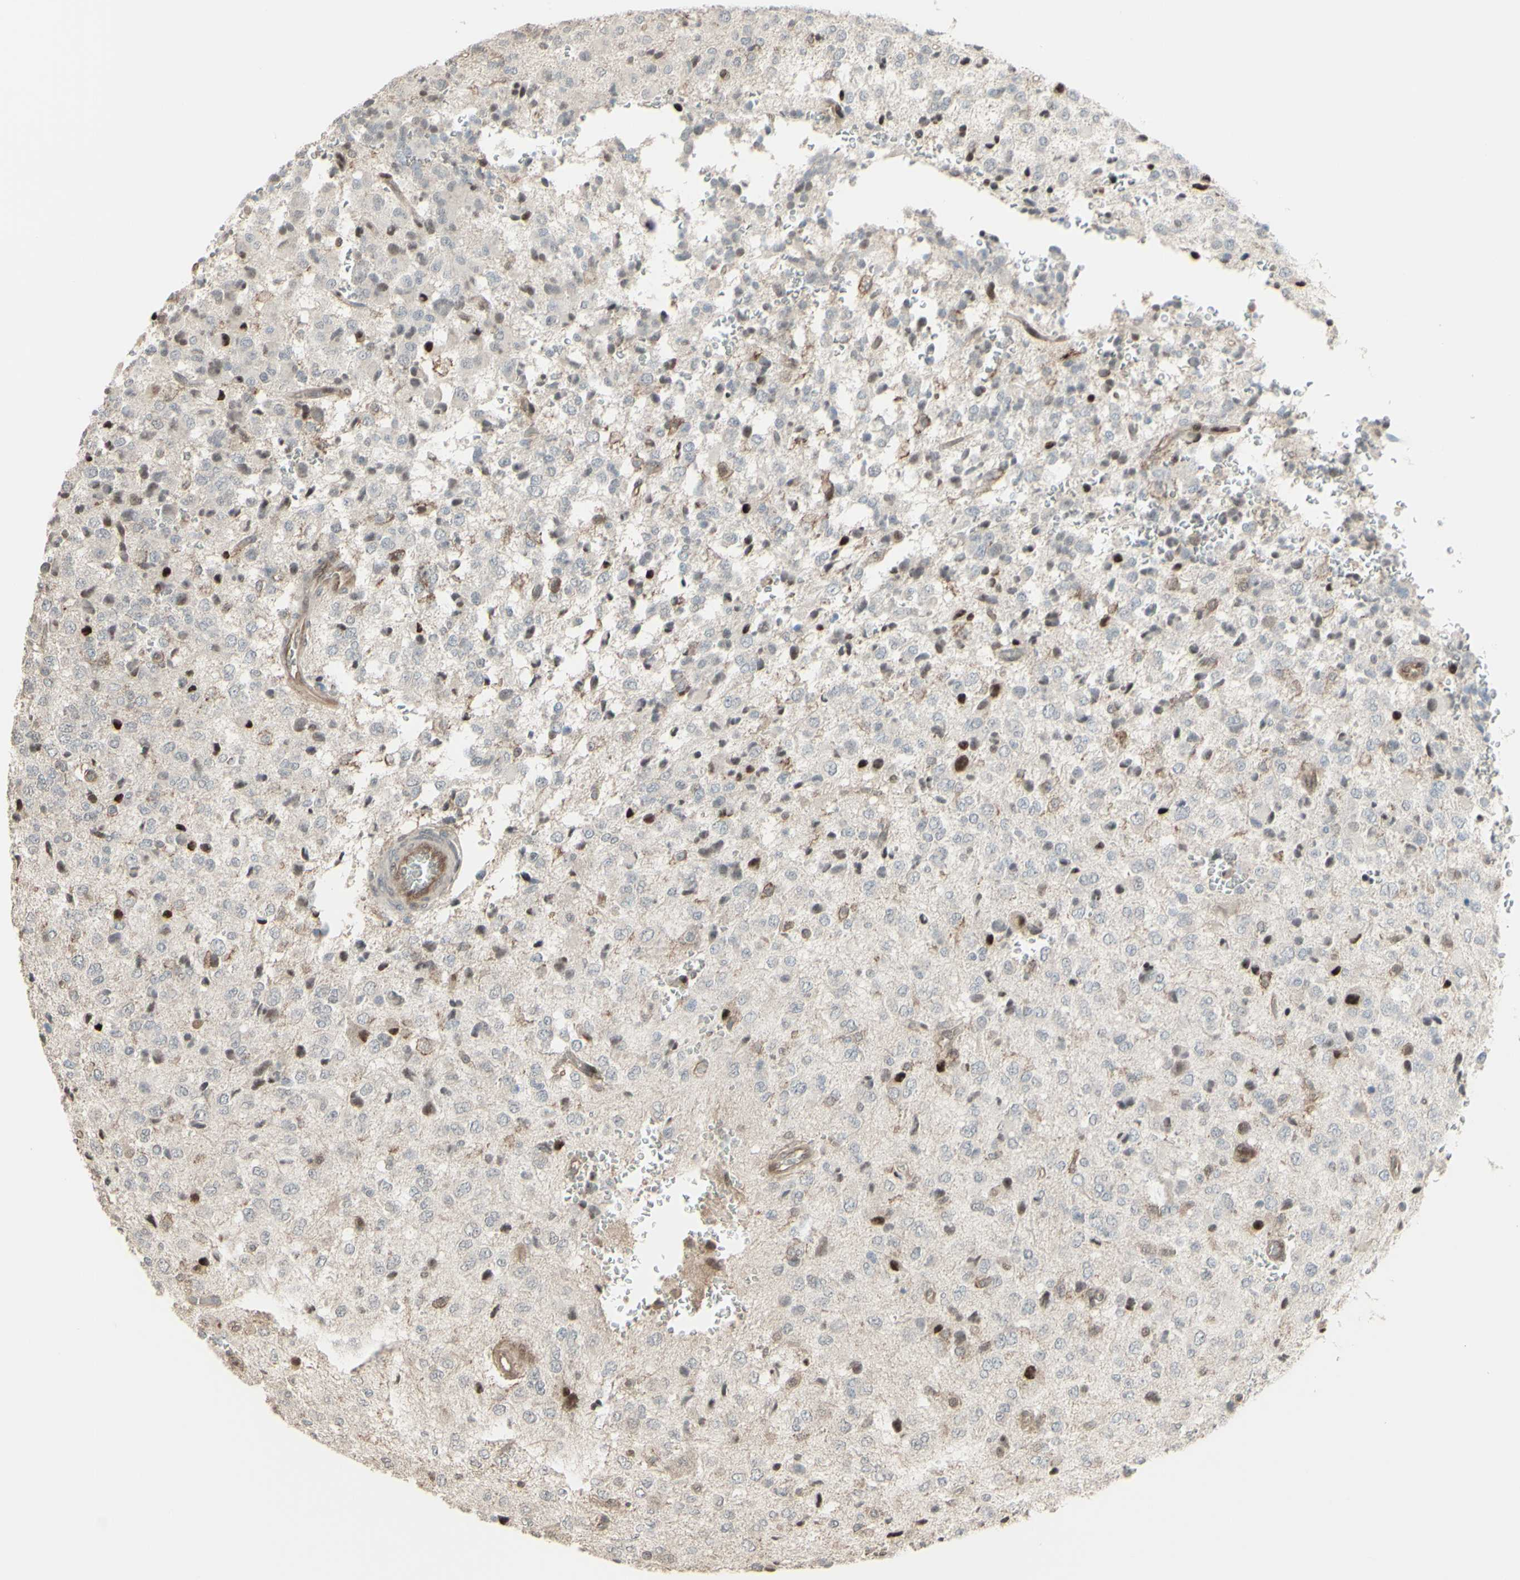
{"staining": {"intensity": "weak", "quantity": "<25%", "location": "nuclear"}, "tissue": "glioma", "cell_type": "Tumor cells", "image_type": "cancer", "snomed": [{"axis": "morphology", "description": "Glioma, malignant, High grade"}, {"axis": "topography", "description": "pancreas cauda"}], "caption": "Immunohistochemical staining of glioma displays no significant expression in tumor cells.", "gene": "CD33", "patient": {"sex": "male", "age": 60}}